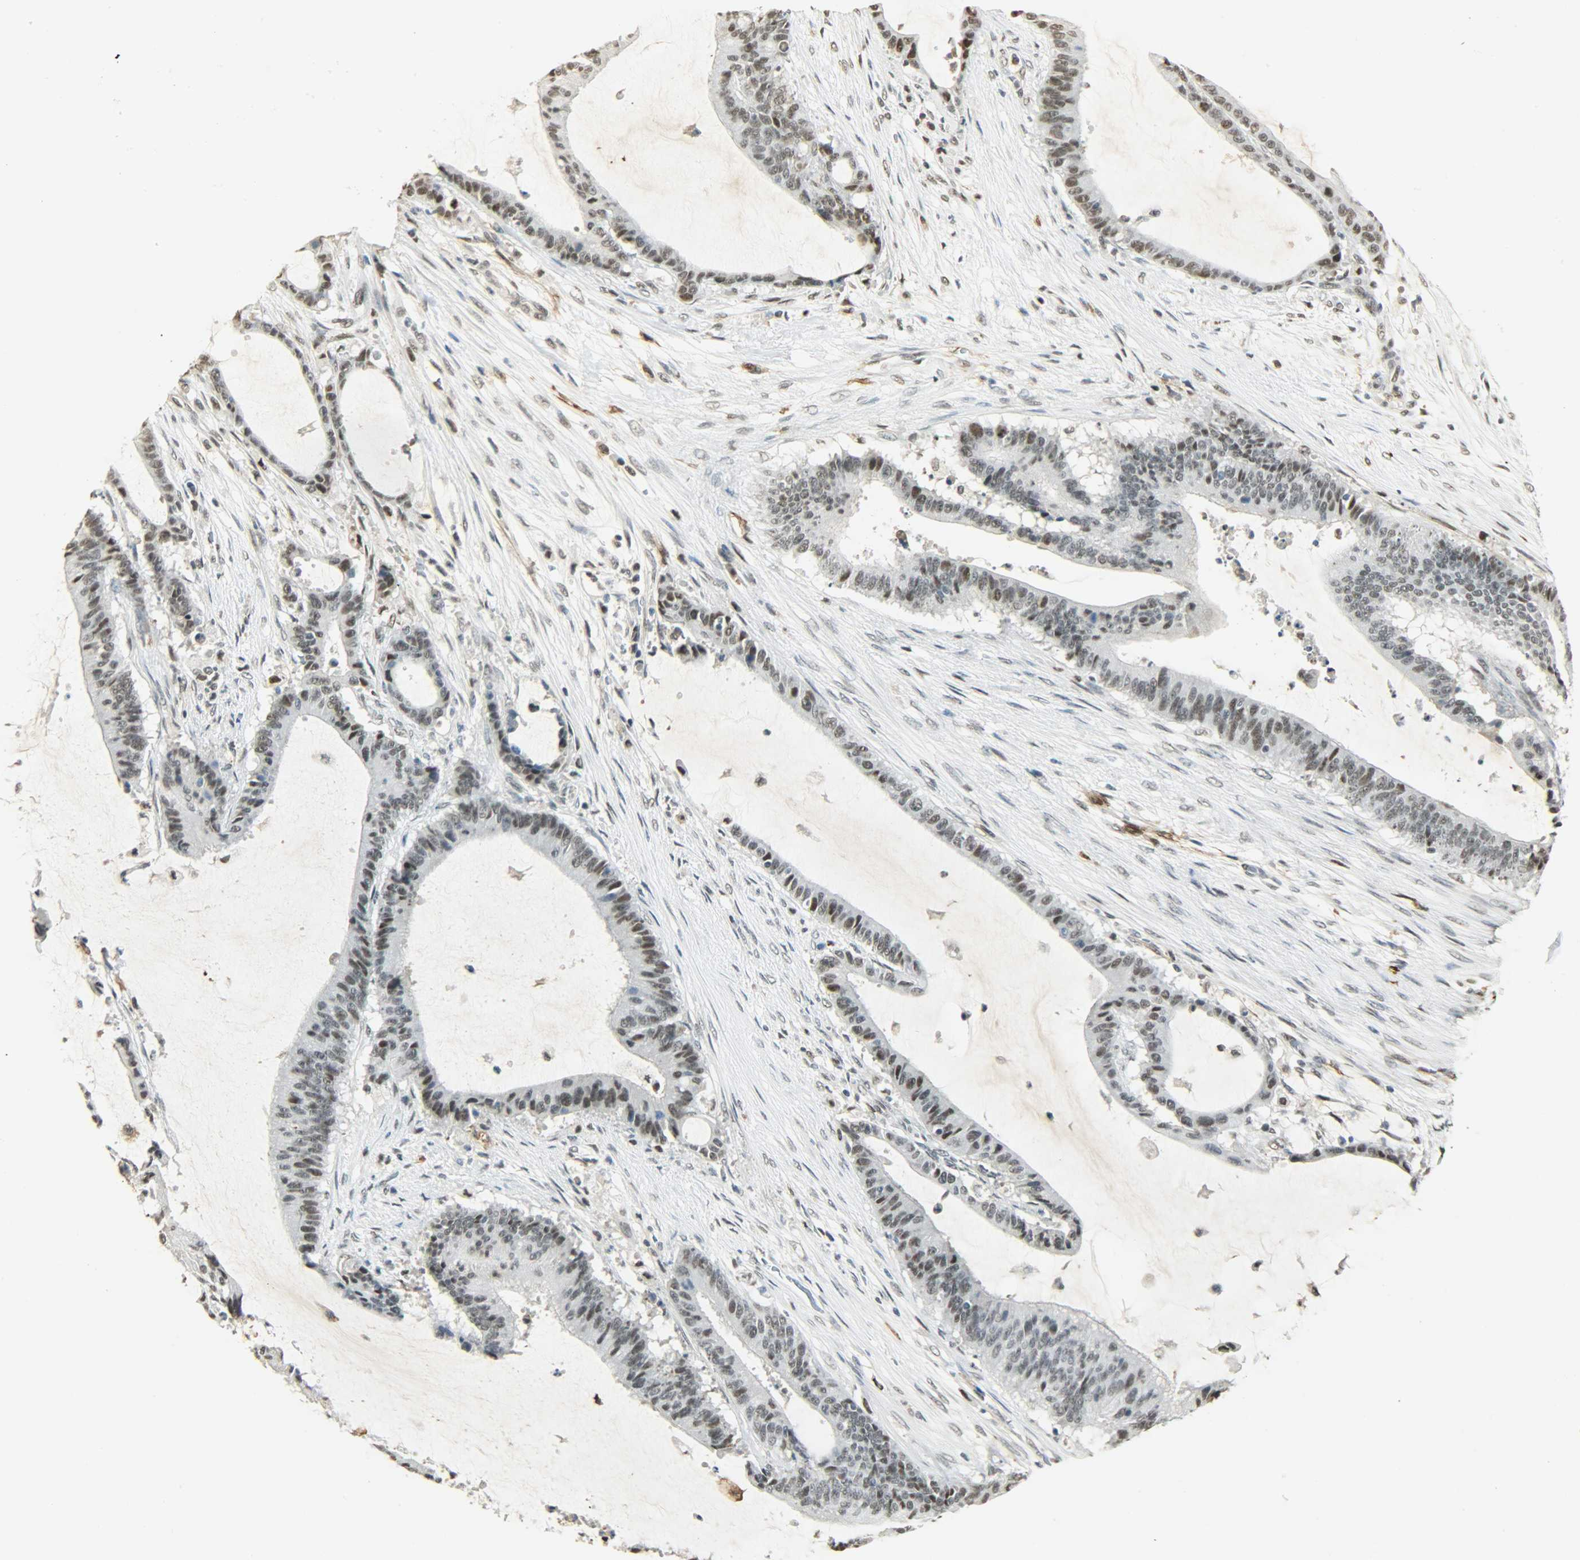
{"staining": {"intensity": "moderate", "quantity": ">75%", "location": "nuclear"}, "tissue": "liver cancer", "cell_type": "Tumor cells", "image_type": "cancer", "snomed": [{"axis": "morphology", "description": "Cholangiocarcinoma"}, {"axis": "topography", "description": "Liver"}], "caption": "Immunohistochemical staining of liver cholangiocarcinoma shows moderate nuclear protein staining in approximately >75% of tumor cells. Immunohistochemistry (ihc) stains the protein in brown and the nuclei are stained blue.", "gene": "NGFR", "patient": {"sex": "female", "age": 73}}